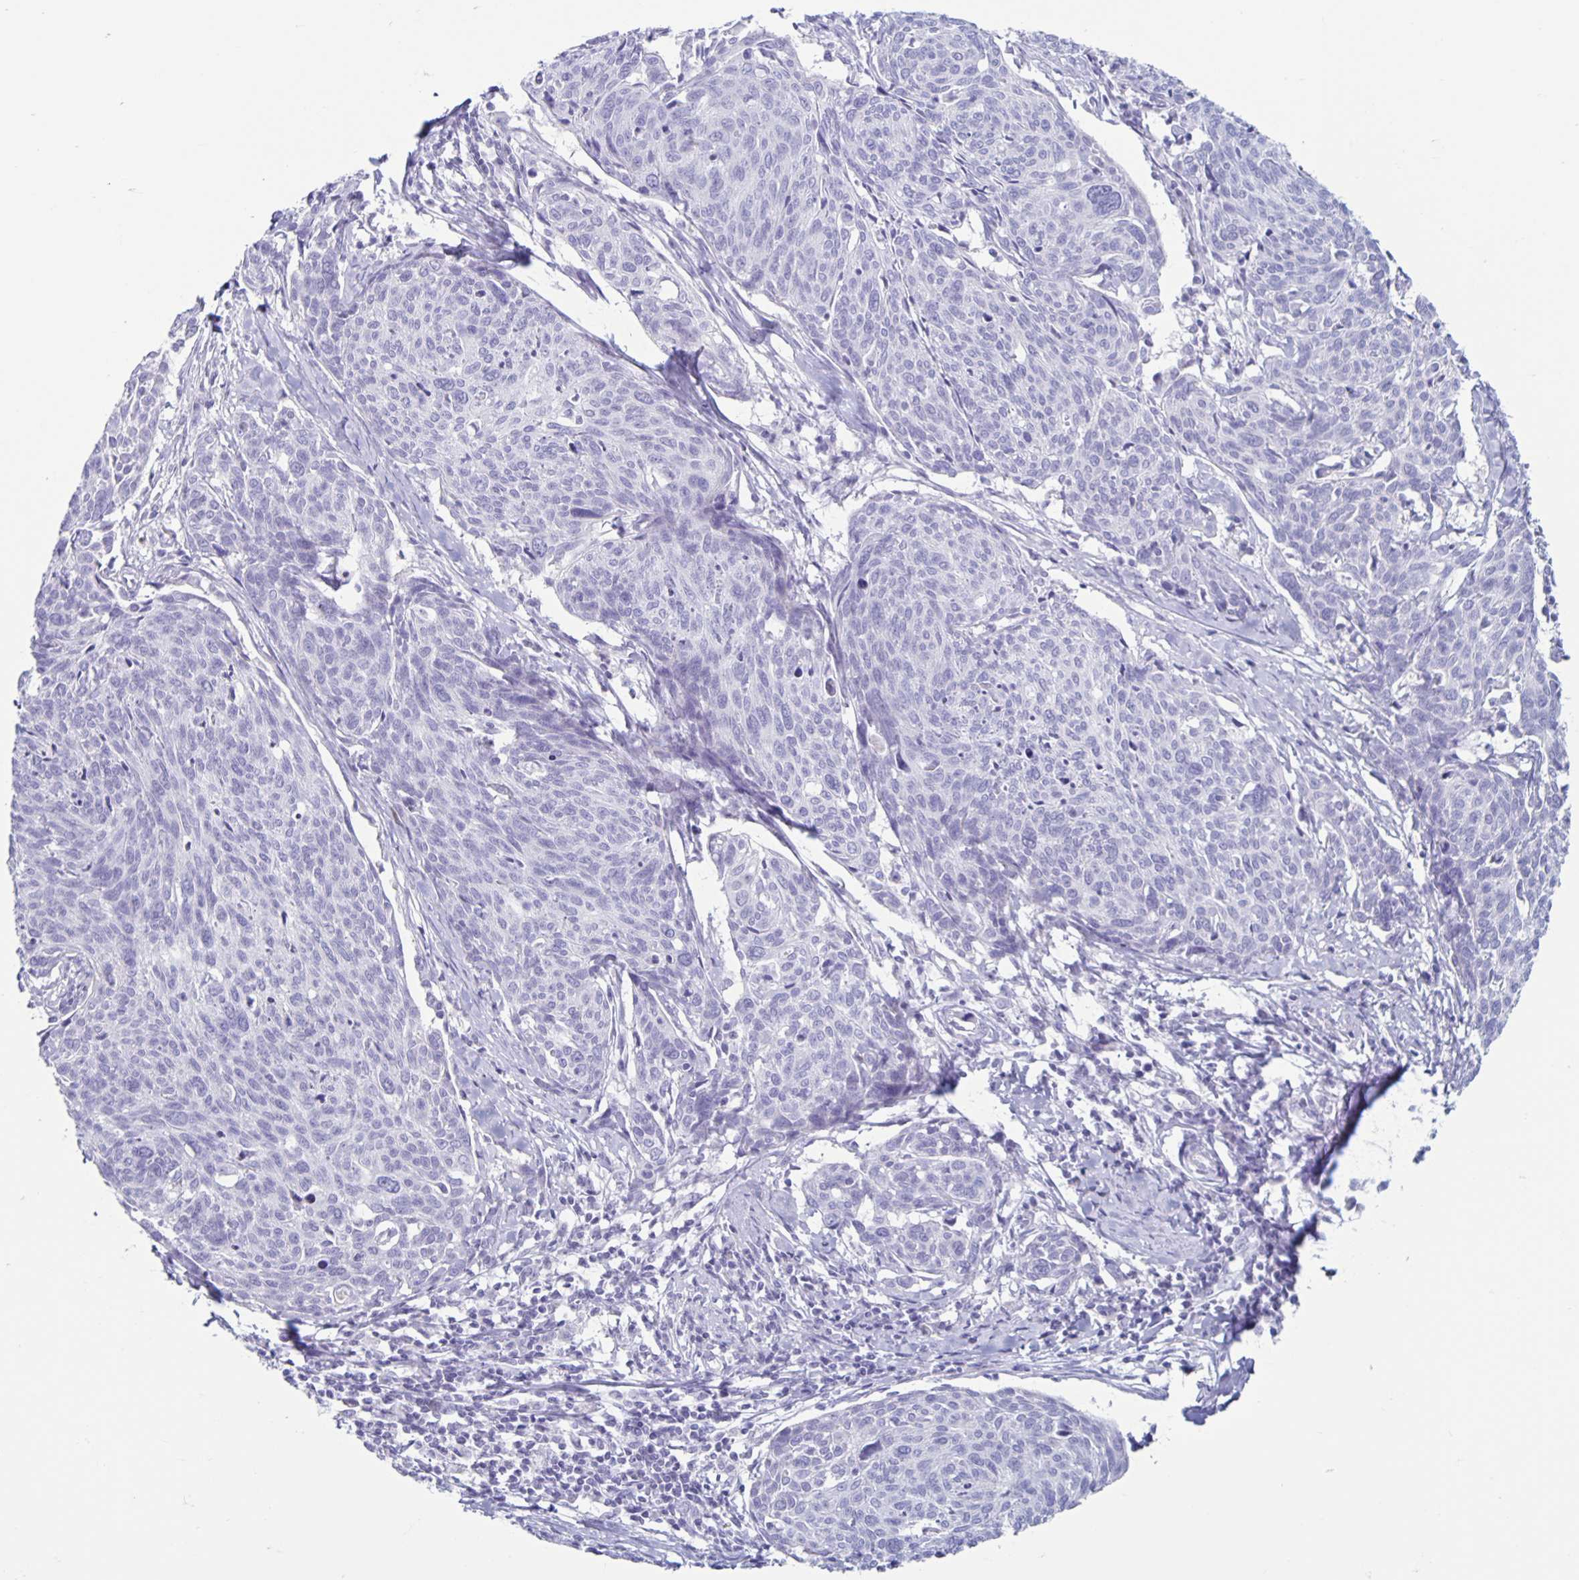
{"staining": {"intensity": "negative", "quantity": "none", "location": "none"}, "tissue": "cervical cancer", "cell_type": "Tumor cells", "image_type": "cancer", "snomed": [{"axis": "morphology", "description": "Squamous cell carcinoma, NOS"}, {"axis": "topography", "description": "Cervix"}], "caption": "Human cervical cancer (squamous cell carcinoma) stained for a protein using immunohistochemistry (IHC) reveals no positivity in tumor cells.", "gene": "CT45A5", "patient": {"sex": "female", "age": 49}}